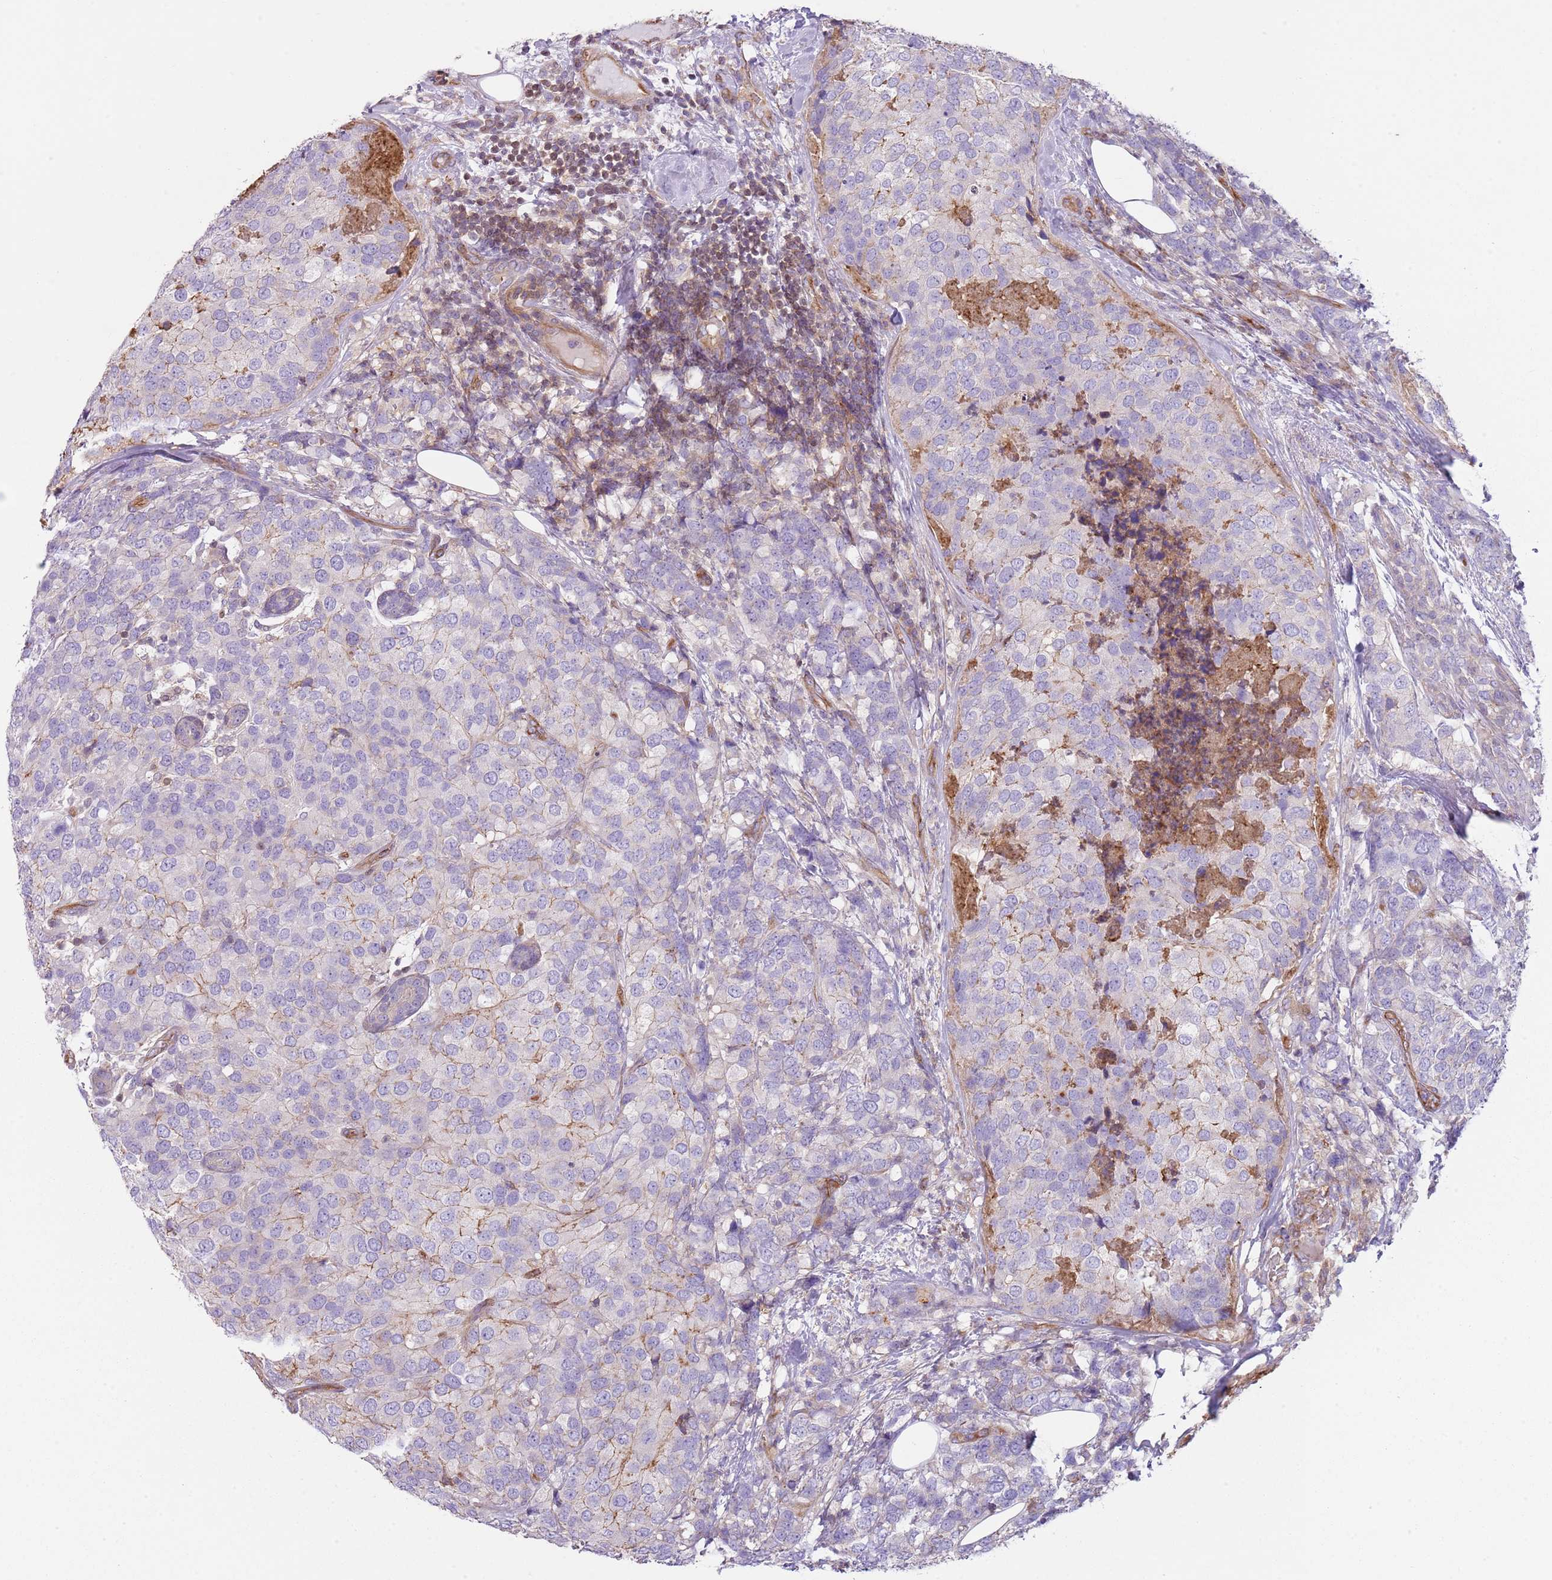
{"staining": {"intensity": "moderate", "quantity": "<25%", "location": "cytoplasmic/membranous"}, "tissue": "breast cancer", "cell_type": "Tumor cells", "image_type": "cancer", "snomed": [{"axis": "morphology", "description": "Lobular carcinoma"}, {"axis": "topography", "description": "Breast"}], "caption": "Breast cancer stained for a protein (brown) shows moderate cytoplasmic/membranous positive expression in approximately <25% of tumor cells.", "gene": "GNAI3", "patient": {"sex": "female", "age": 59}}